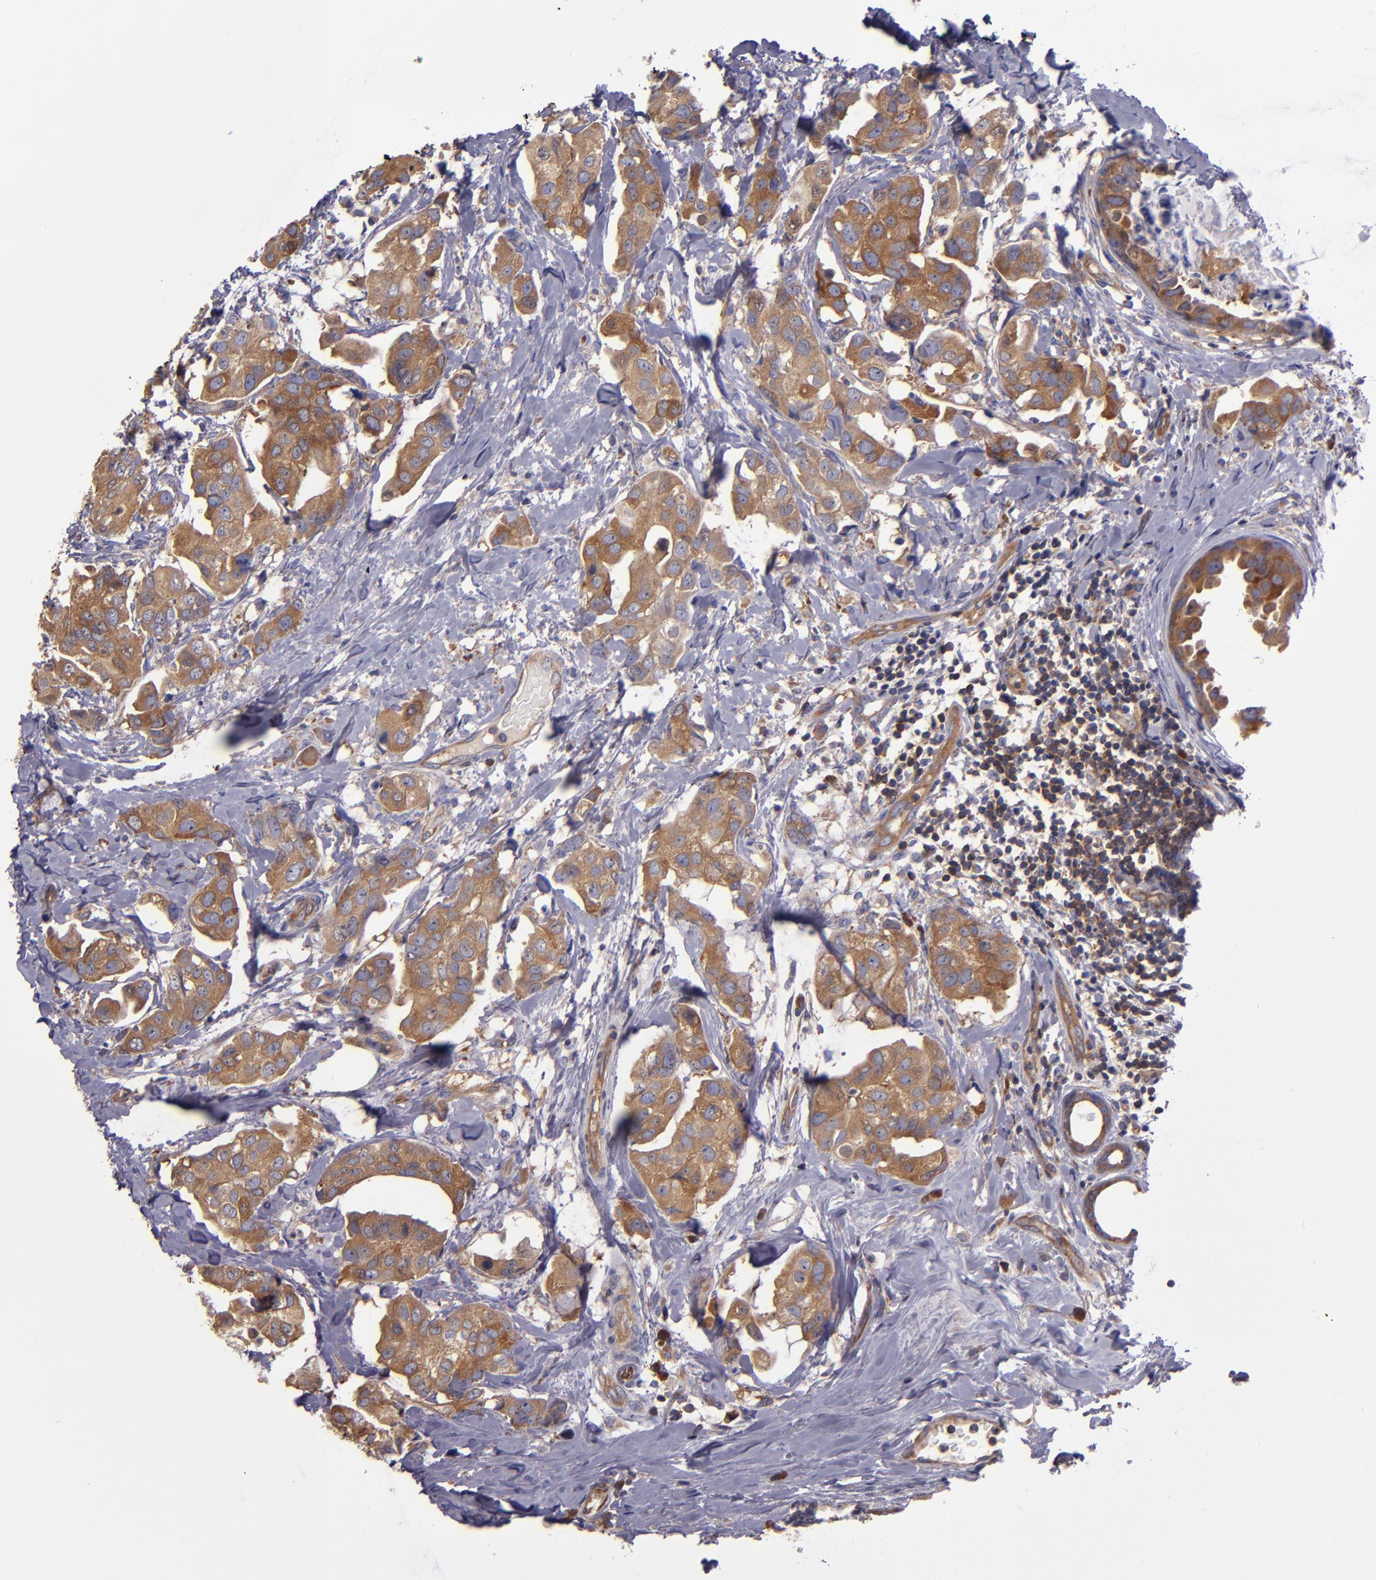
{"staining": {"intensity": "weak", "quantity": ">75%", "location": "cytoplasmic/membranous"}, "tissue": "breast cancer", "cell_type": "Tumor cells", "image_type": "cancer", "snomed": [{"axis": "morphology", "description": "Duct carcinoma"}, {"axis": "topography", "description": "Breast"}], "caption": "Breast cancer stained with a brown dye reveals weak cytoplasmic/membranous positive staining in about >75% of tumor cells.", "gene": "CARS1", "patient": {"sex": "female", "age": 40}}